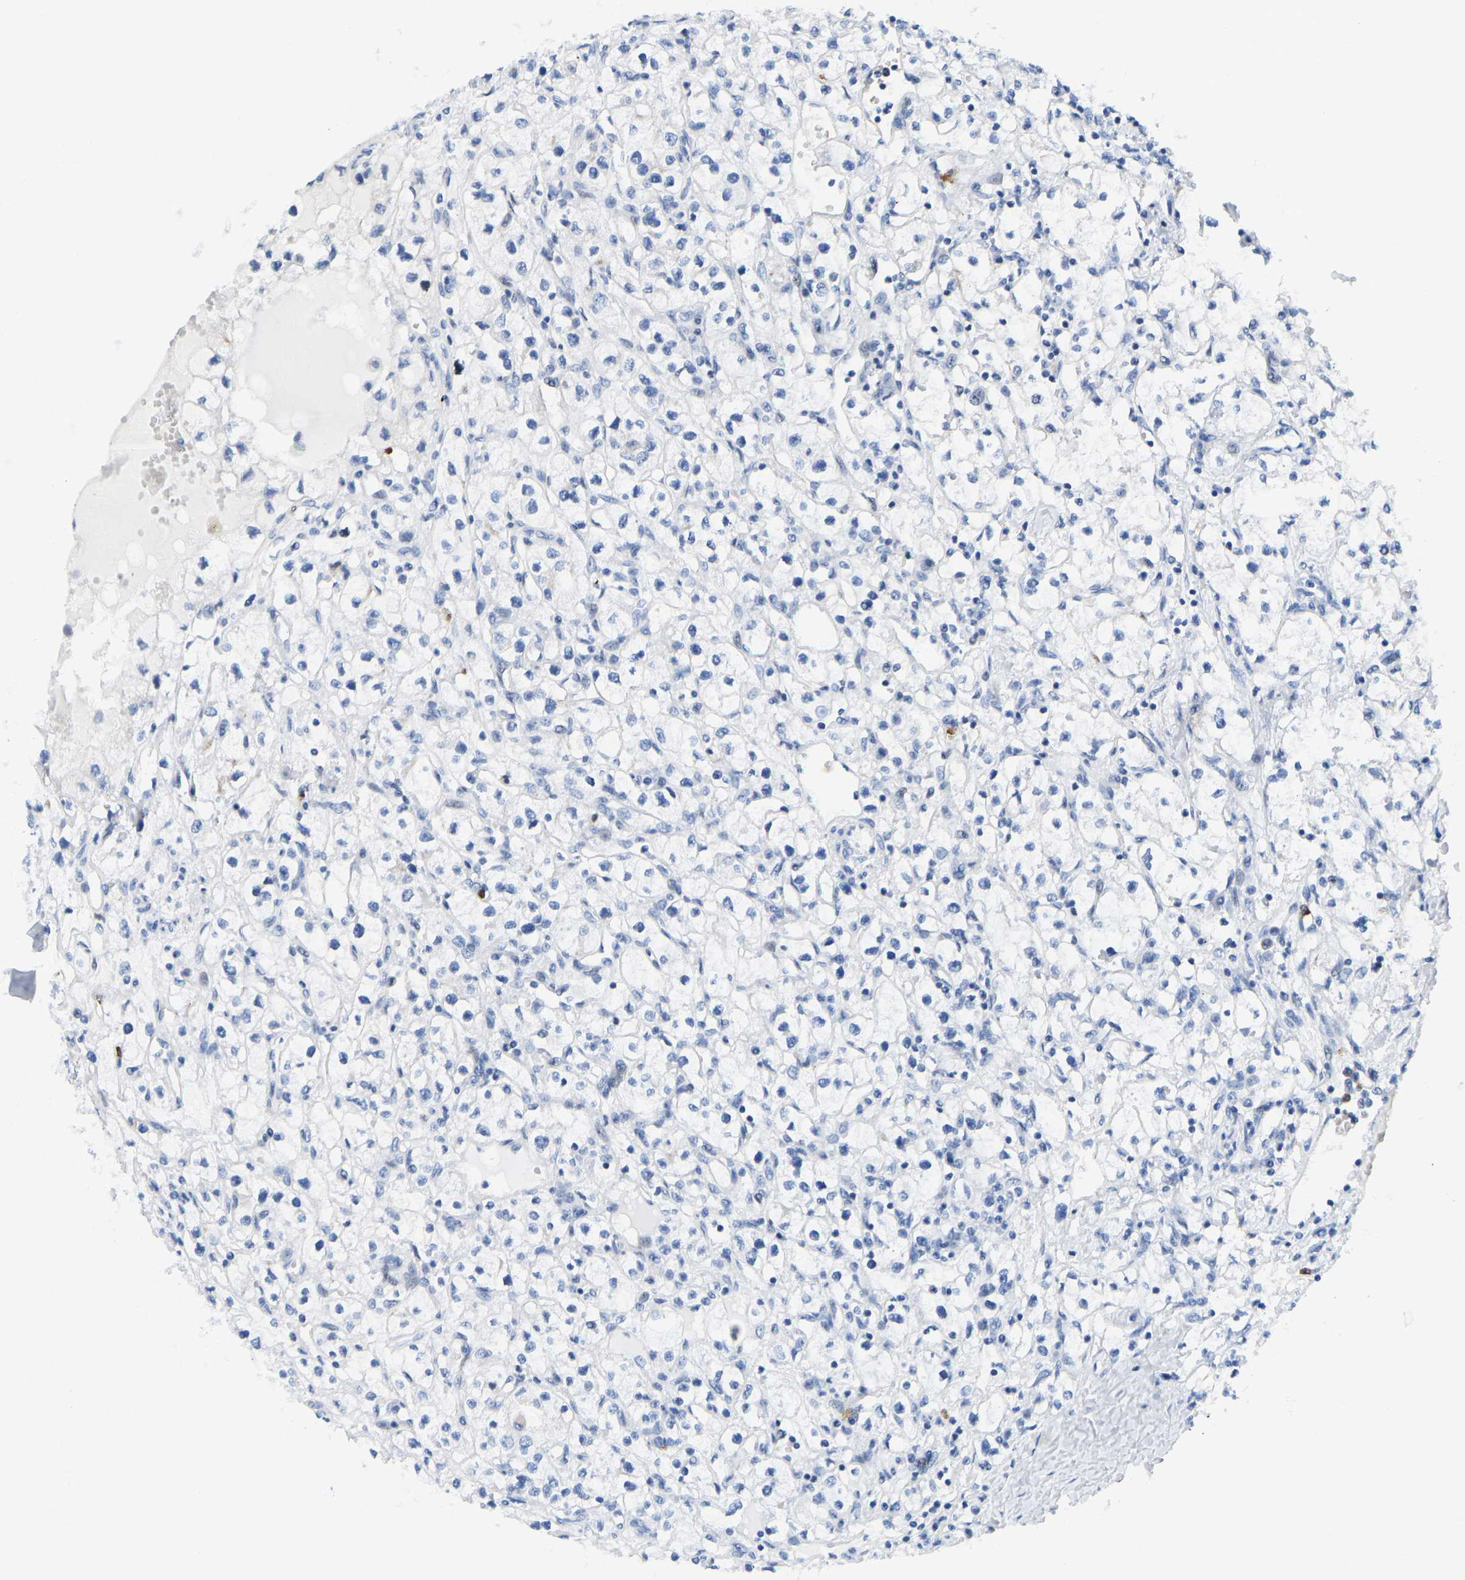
{"staining": {"intensity": "moderate", "quantity": "<25%", "location": "cytoplasmic/membranous"}, "tissue": "renal cancer", "cell_type": "Tumor cells", "image_type": "cancer", "snomed": [{"axis": "morphology", "description": "Adenocarcinoma, NOS"}, {"axis": "topography", "description": "Kidney"}], "caption": "This micrograph reveals IHC staining of human renal adenocarcinoma, with low moderate cytoplasmic/membranous positivity in approximately <25% of tumor cells.", "gene": "HDAC5", "patient": {"sex": "male", "age": 56}}